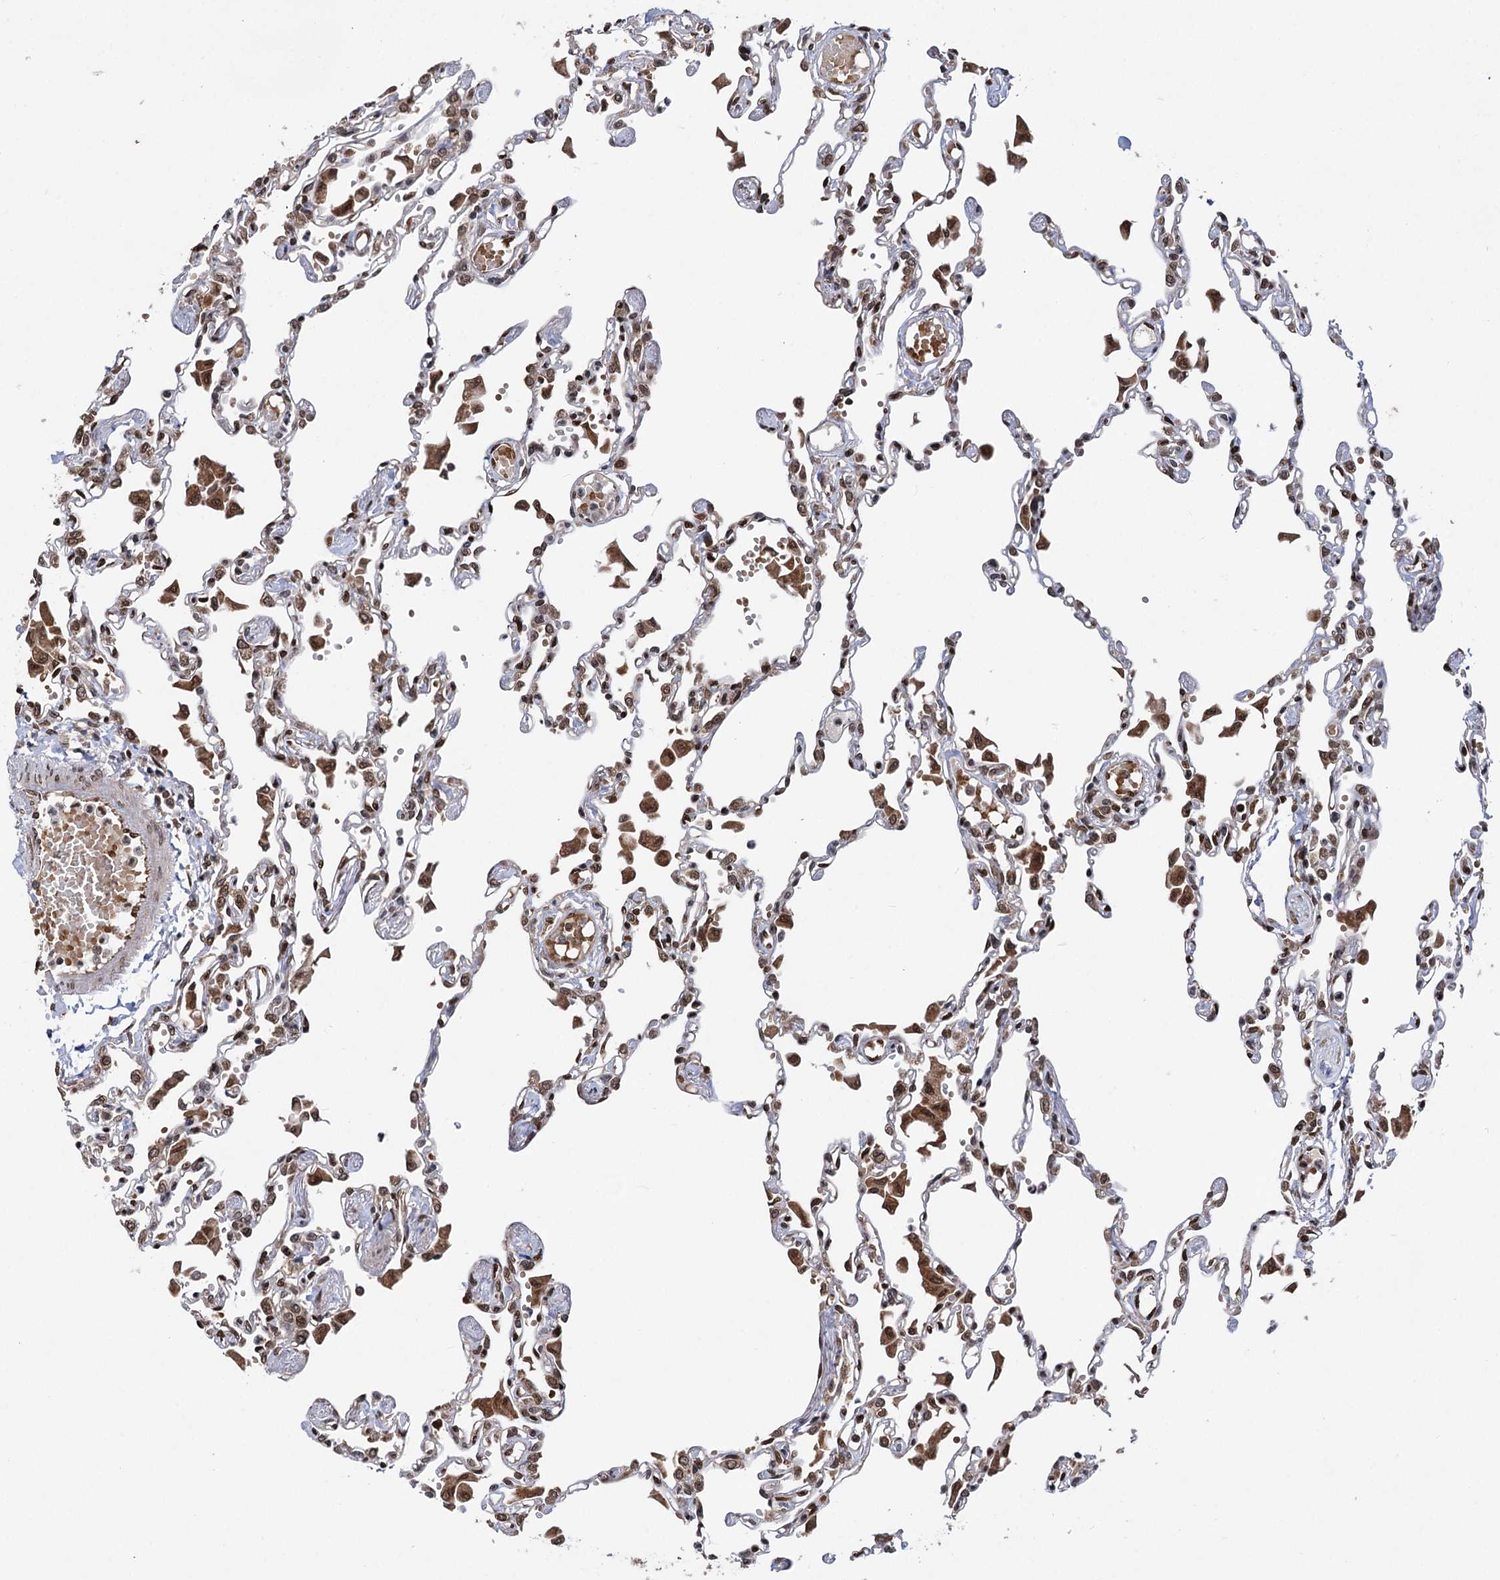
{"staining": {"intensity": "moderate", "quantity": "25%-75%", "location": "cytoplasmic/membranous,nuclear"}, "tissue": "lung", "cell_type": "Alveolar cells", "image_type": "normal", "snomed": [{"axis": "morphology", "description": "Normal tissue, NOS"}, {"axis": "topography", "description": "Bronchus"}, {"axis": "topography", "description": "Lung"}], "caption": "A high-resolution micrograph shows immunohistochemistry staining of normal lung, which reveals moderate cytoplasmic/membranous,nuclear positivity in about 25%-75% of alveolar cells.", "gene": "MESD", "patient": {"sex": "female", "age": 49}}